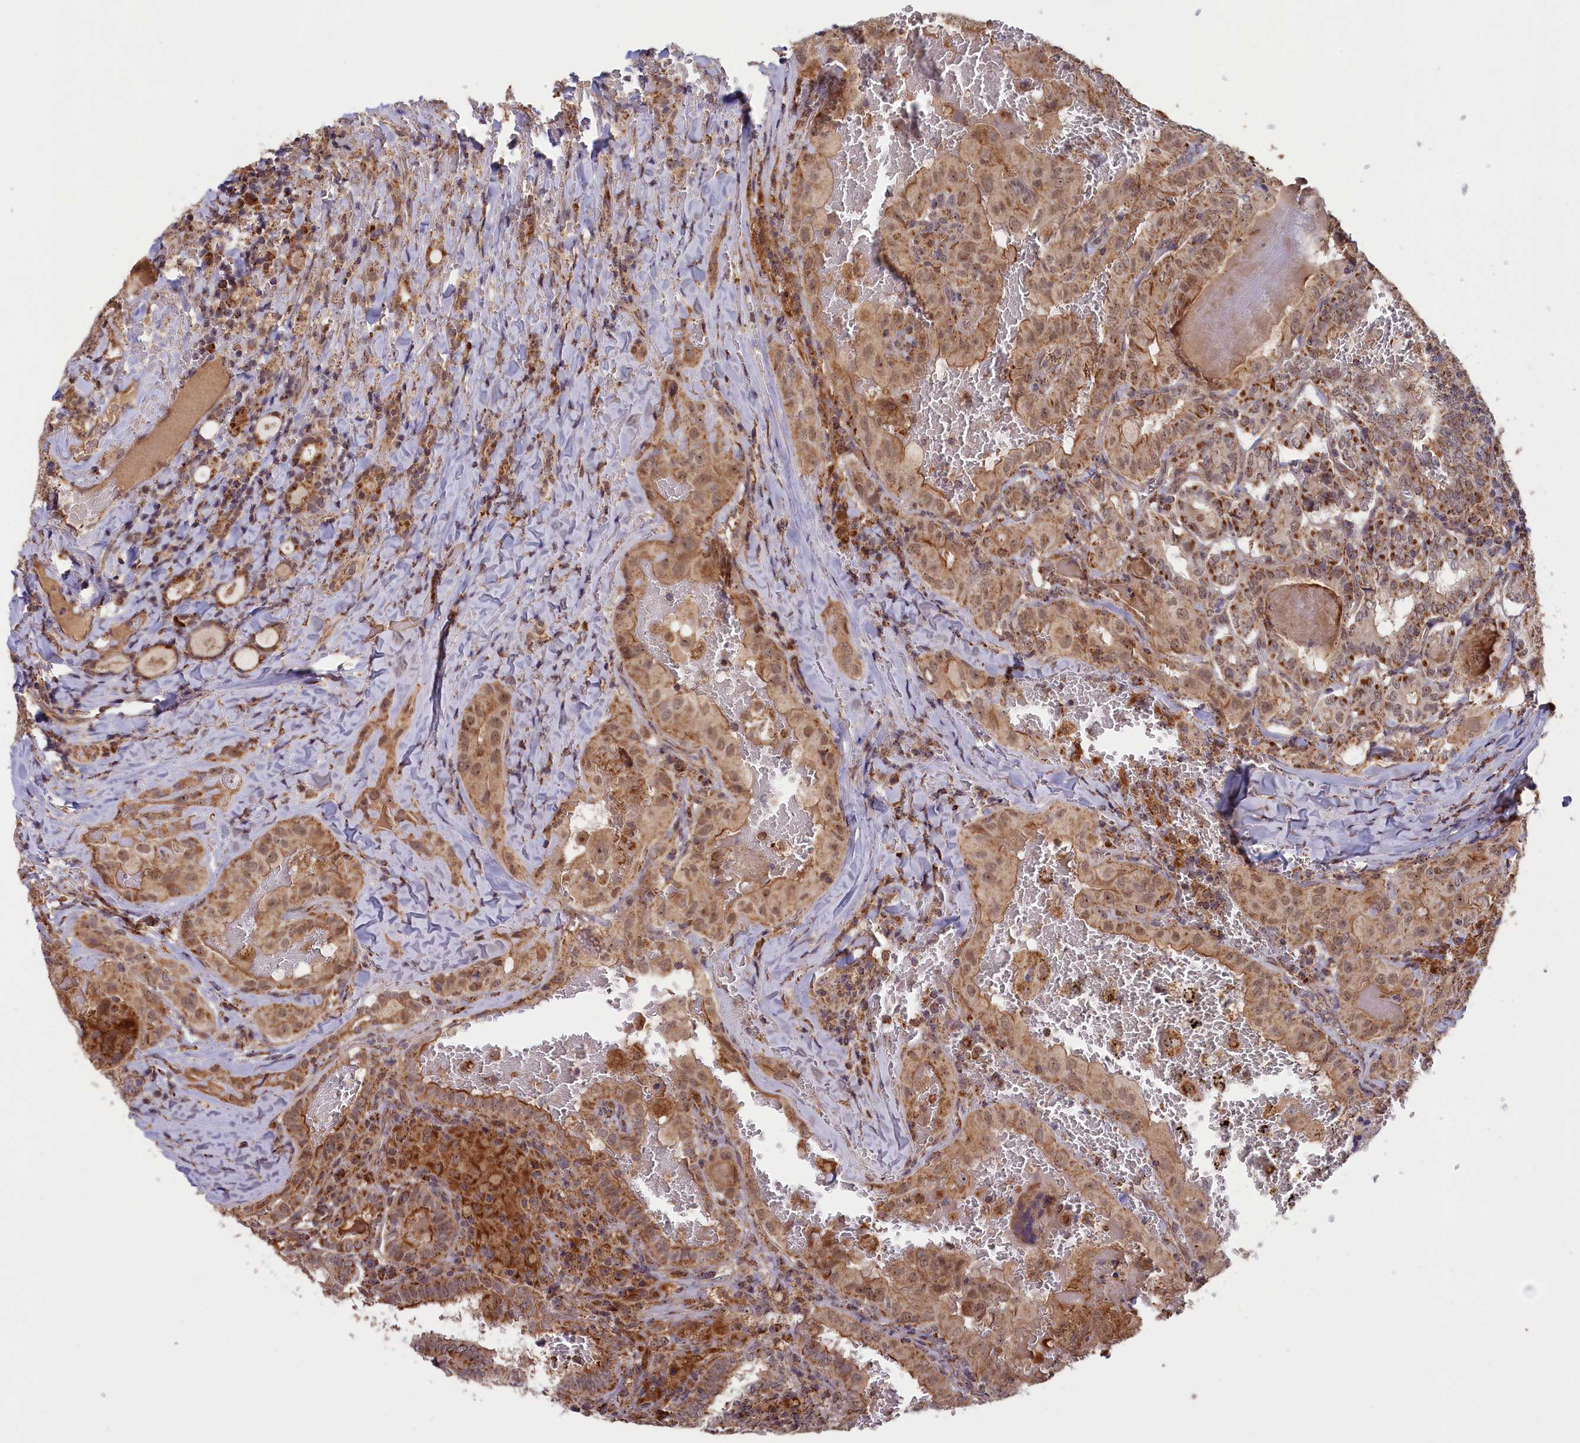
{"staining": {"intensity": "strong", "quantity": ">75%", "location": "cytoplasmic/membranous"}, "tissue": "thyroid cancer", "cell_type": "Tumor cells", "image_type": "cancer", "snomed": [{"axis": "morphology", "description": "Papillary adenocarcinoma, NOS"}, {"axis": "topography", "description": "Thyroid gland"}], "caption": "Strong cytoplasmic/membranous protein positivity is present in about >75% of tumor cells in thyroid papillary adenocarcinoma.", "gene": "DUS3L", "patient": {"sex": "female", "age": 72}}